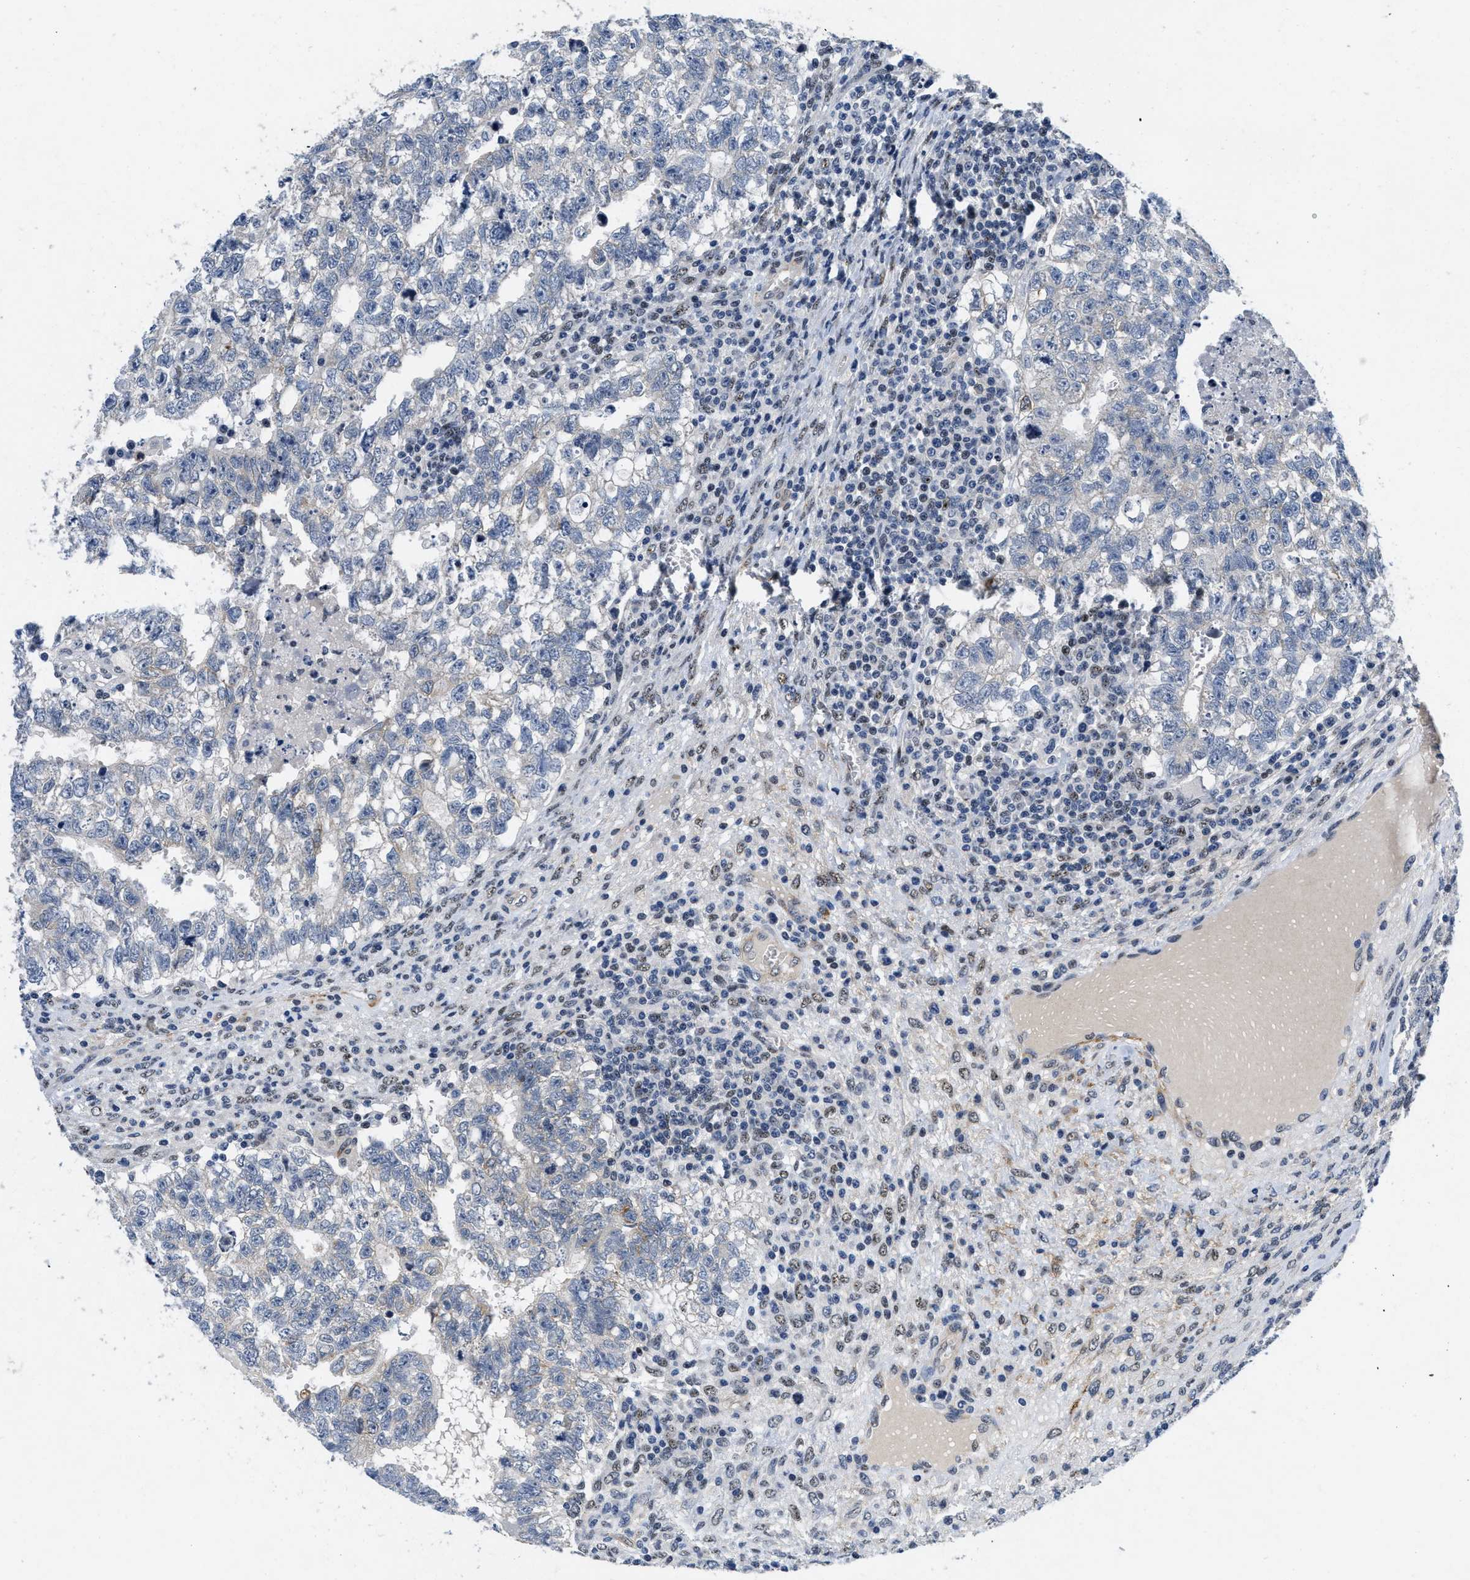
{"staining": {"intensity": "negative", "quantity": "none", "location": "none"}, "tissue": "testis cancer", "cell_type": "Tumor cells", "image_type": "cancer", "snomed": [{"axis": "morphology", "description": "Seminoma, NOS"}, {"axis": "morphology", "description": "Carcinoma, Embryonal, NOS"}, {"axis": "topography", "description": "Testis"}], "caption": "Embryonal carcinoma (testis) stained for a protein using IHC exhibits no staining tumor cells.", "gene": "VIP", "patient": {"sex": "male", "age": 38}}